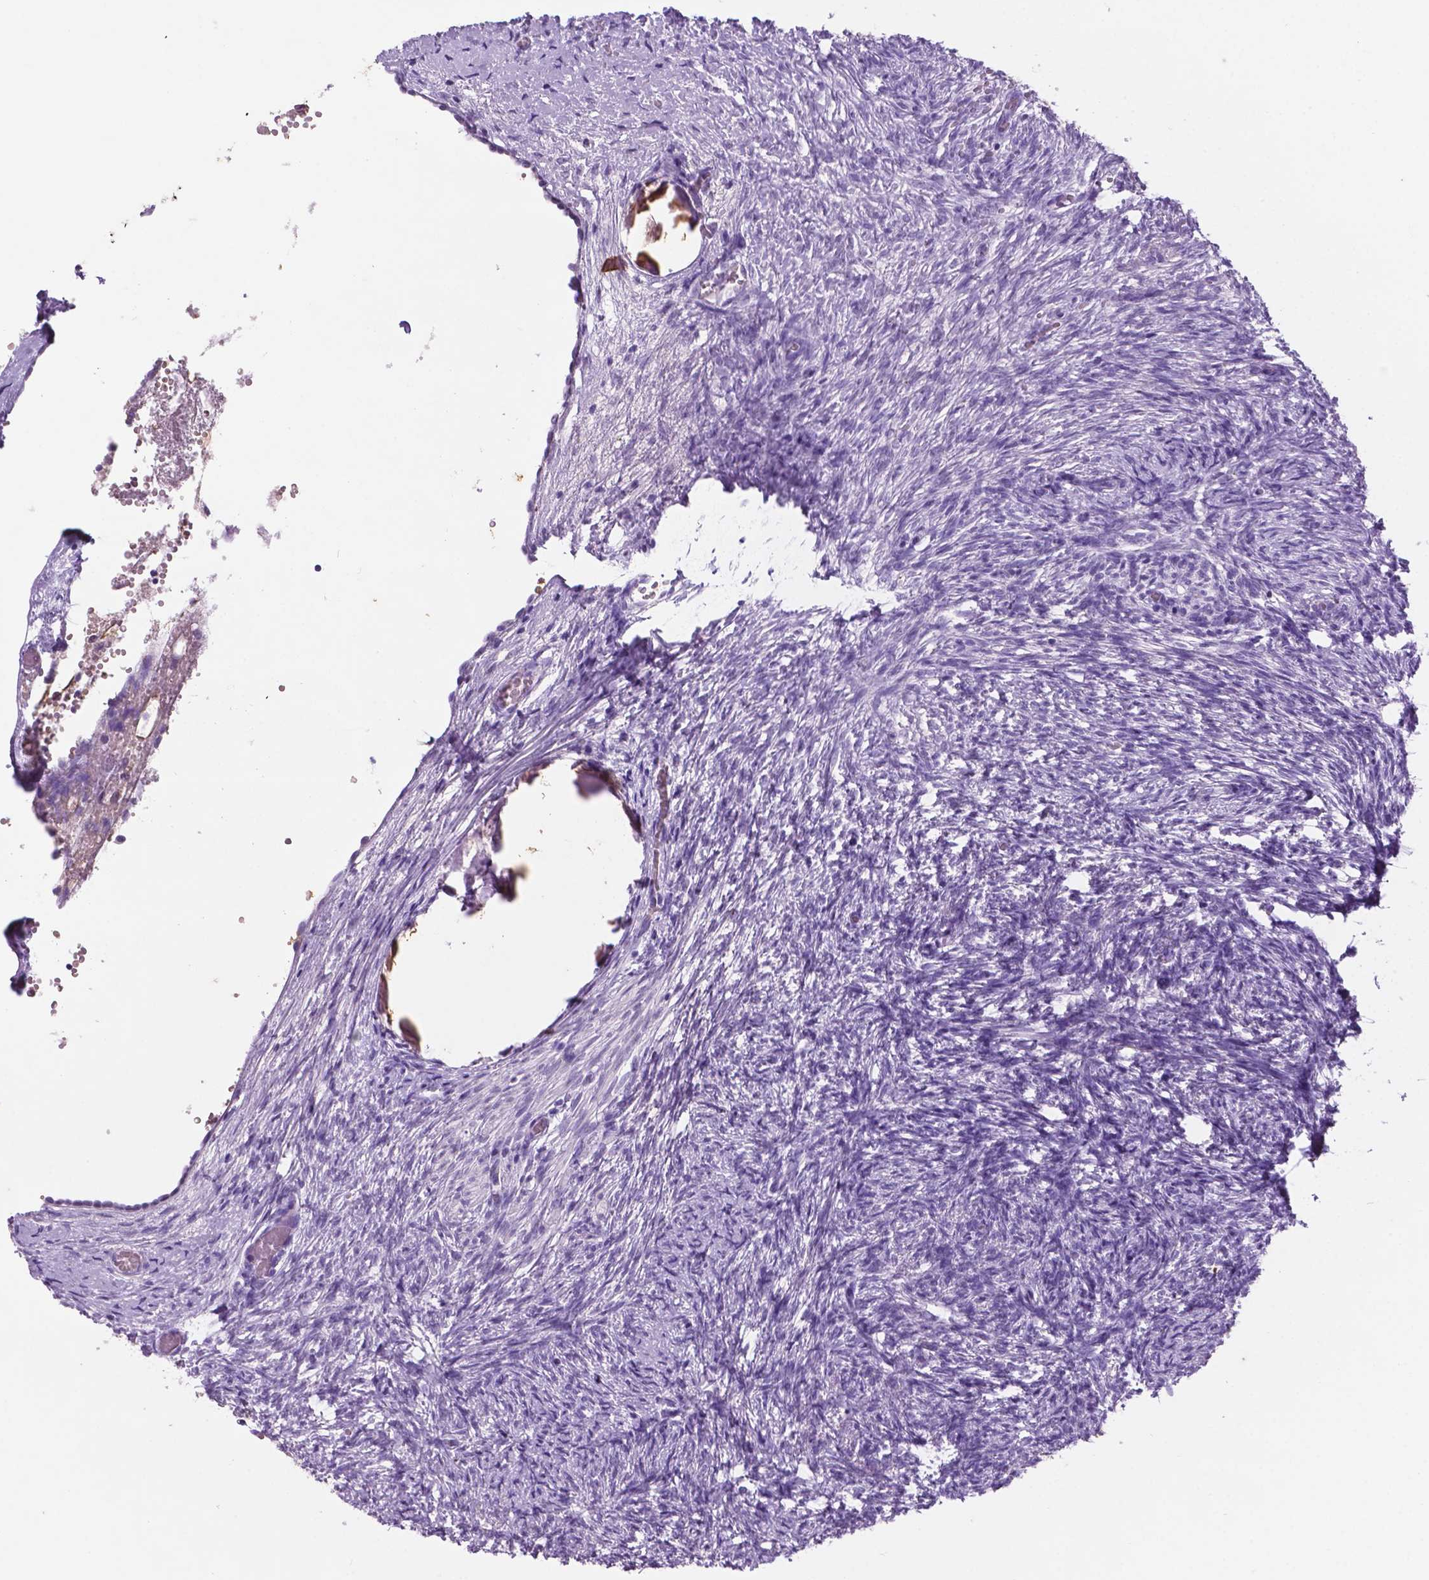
{"staining": {"intensity": "moderate", "quantity": "25%-75%", "location": "nuclear"}, "tissue": "ovary", "cell_type": "Follicle cells", "image_type": "normal", "snomed": [{"axis": "morphology", "description": "Normal tissue, NOS"}, {"axis": "topography", "description": "Ovary"}], "caption": "Human ovary stained with a brown dye reveals moderate nuclear positive expression in approximately 25%-75% of follicle cells.", "gene": "C18orf21", "patient": {"sex": "female", "age": 46}}